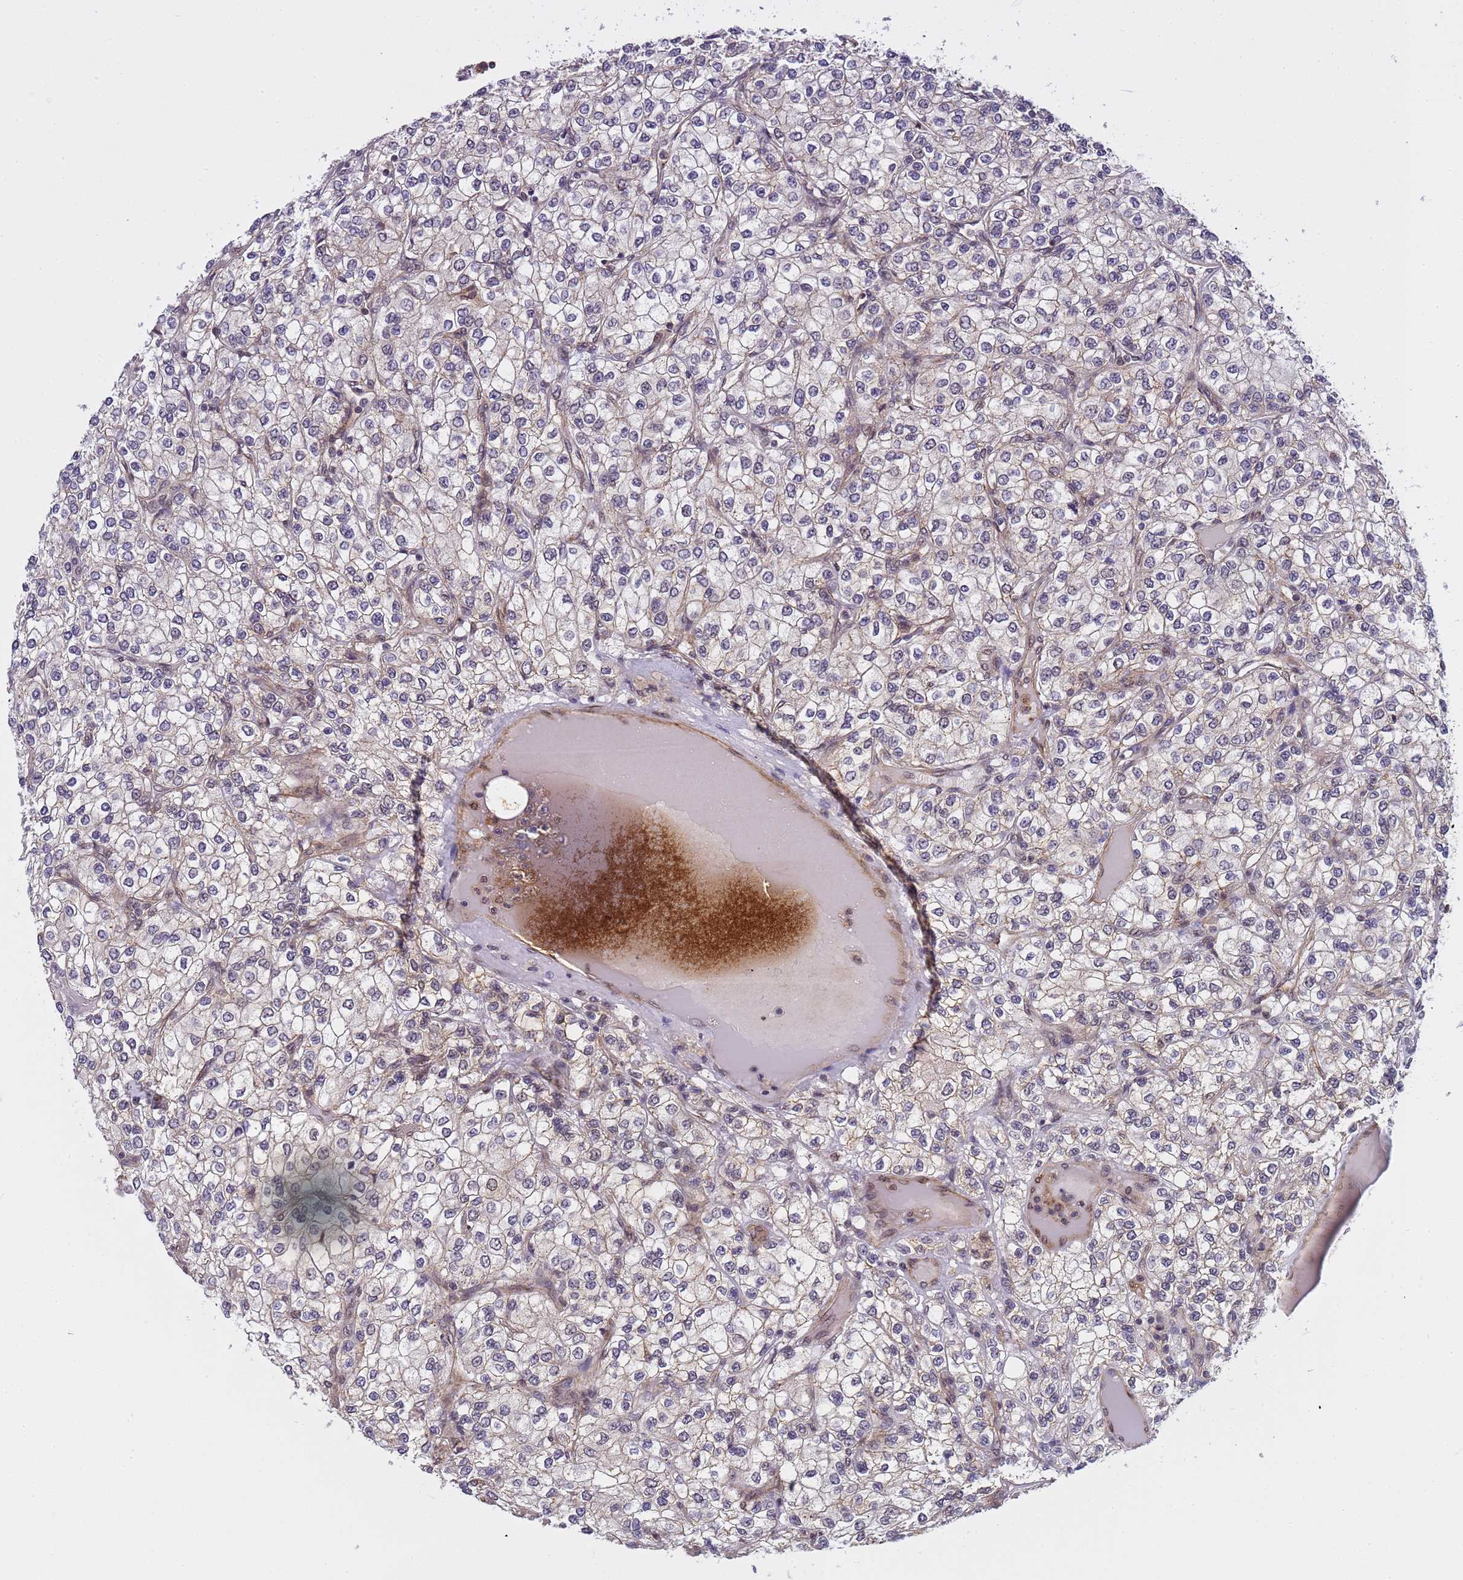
{"staining": {"intensity": "negative", "quantity": "none", "location": "none"}, "tissue": "renal cancer", "cell_type": "Tumor cells", "image_type": "cancer", "snomed": [{"axis": "morphology", "description": "Adenocarcinoma, NOS"}, {"axis": "topography", "description": "Kidney"}], "caption": "Photomicrograph shows no significant protein positivity in tumor cells of adenocarcinoma (renal). The staining was performed using DAB (3,3'-diaminobenzidine) to visualize the protein expression in brown, while the nuclei were stained in blue with hematoxylin (Magnification: 20x).", "gene": "EMC2", "patient": {"sex": "male", "age": 80}}